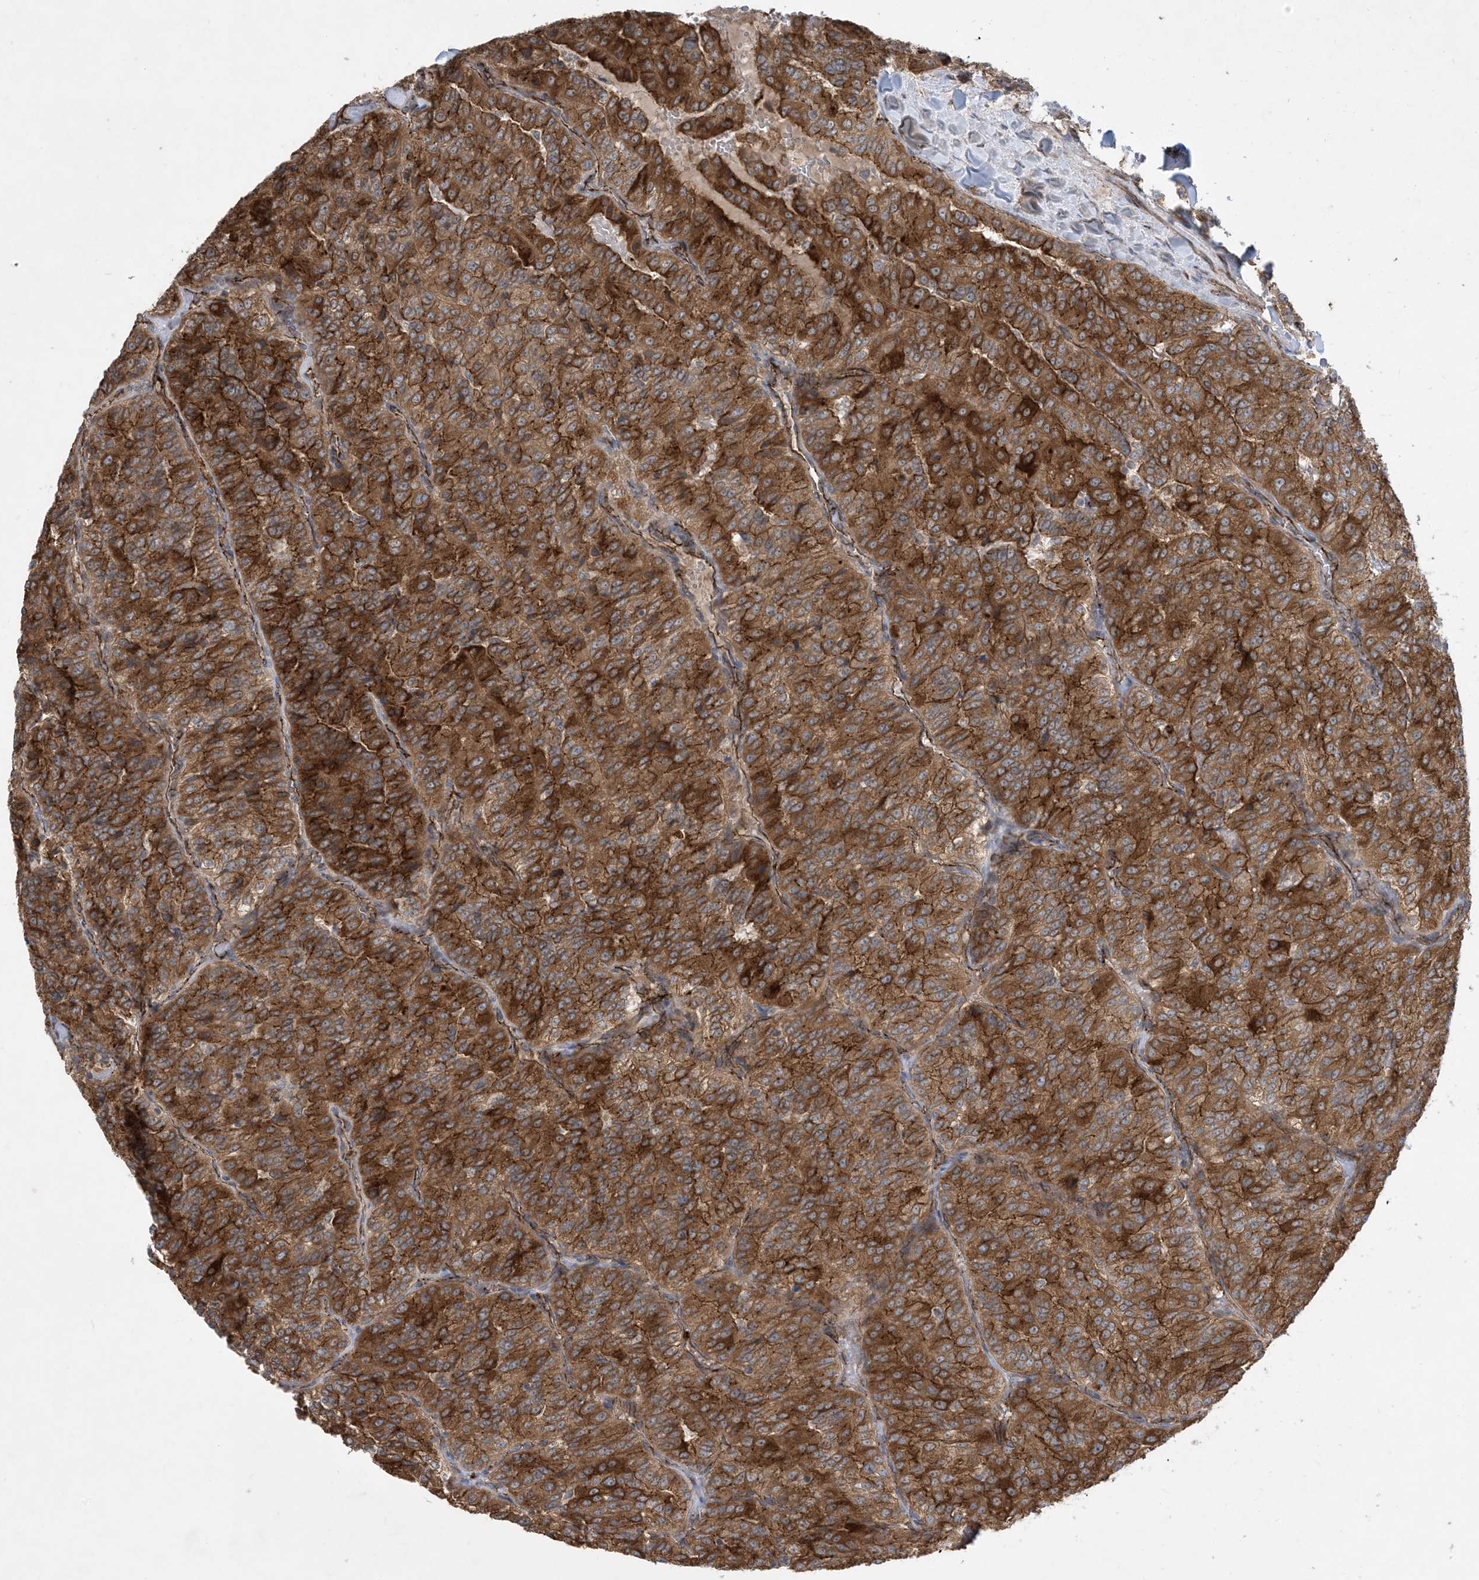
{"staining": {"intensity": "strong", "quantity": ">75%", "location": "cytoplasmic/membranous"}, "tissue": "renal cancer", "cell_type": "Tumor cells", "image_type": "cancer", "snomed": [{"axis": "morphology", "description": "Adenocarcinoma, NOS"}, {"axis": "topography", "description": "Kidney"}], "caption": "Immunohistochemistry staining of renal cancer, which exhibits high levels of strong cytoplasmic/membranous expression in approximately >75% of tumor cells indicating strong cytoplasmic/membranous protein staining. The staining was performed using DAB (brown) for protein detection and nuclei were counterstained in hematoxylin (blue).", "gene": "OTOP1", "patient": {"sex": "female", "age": 63}}